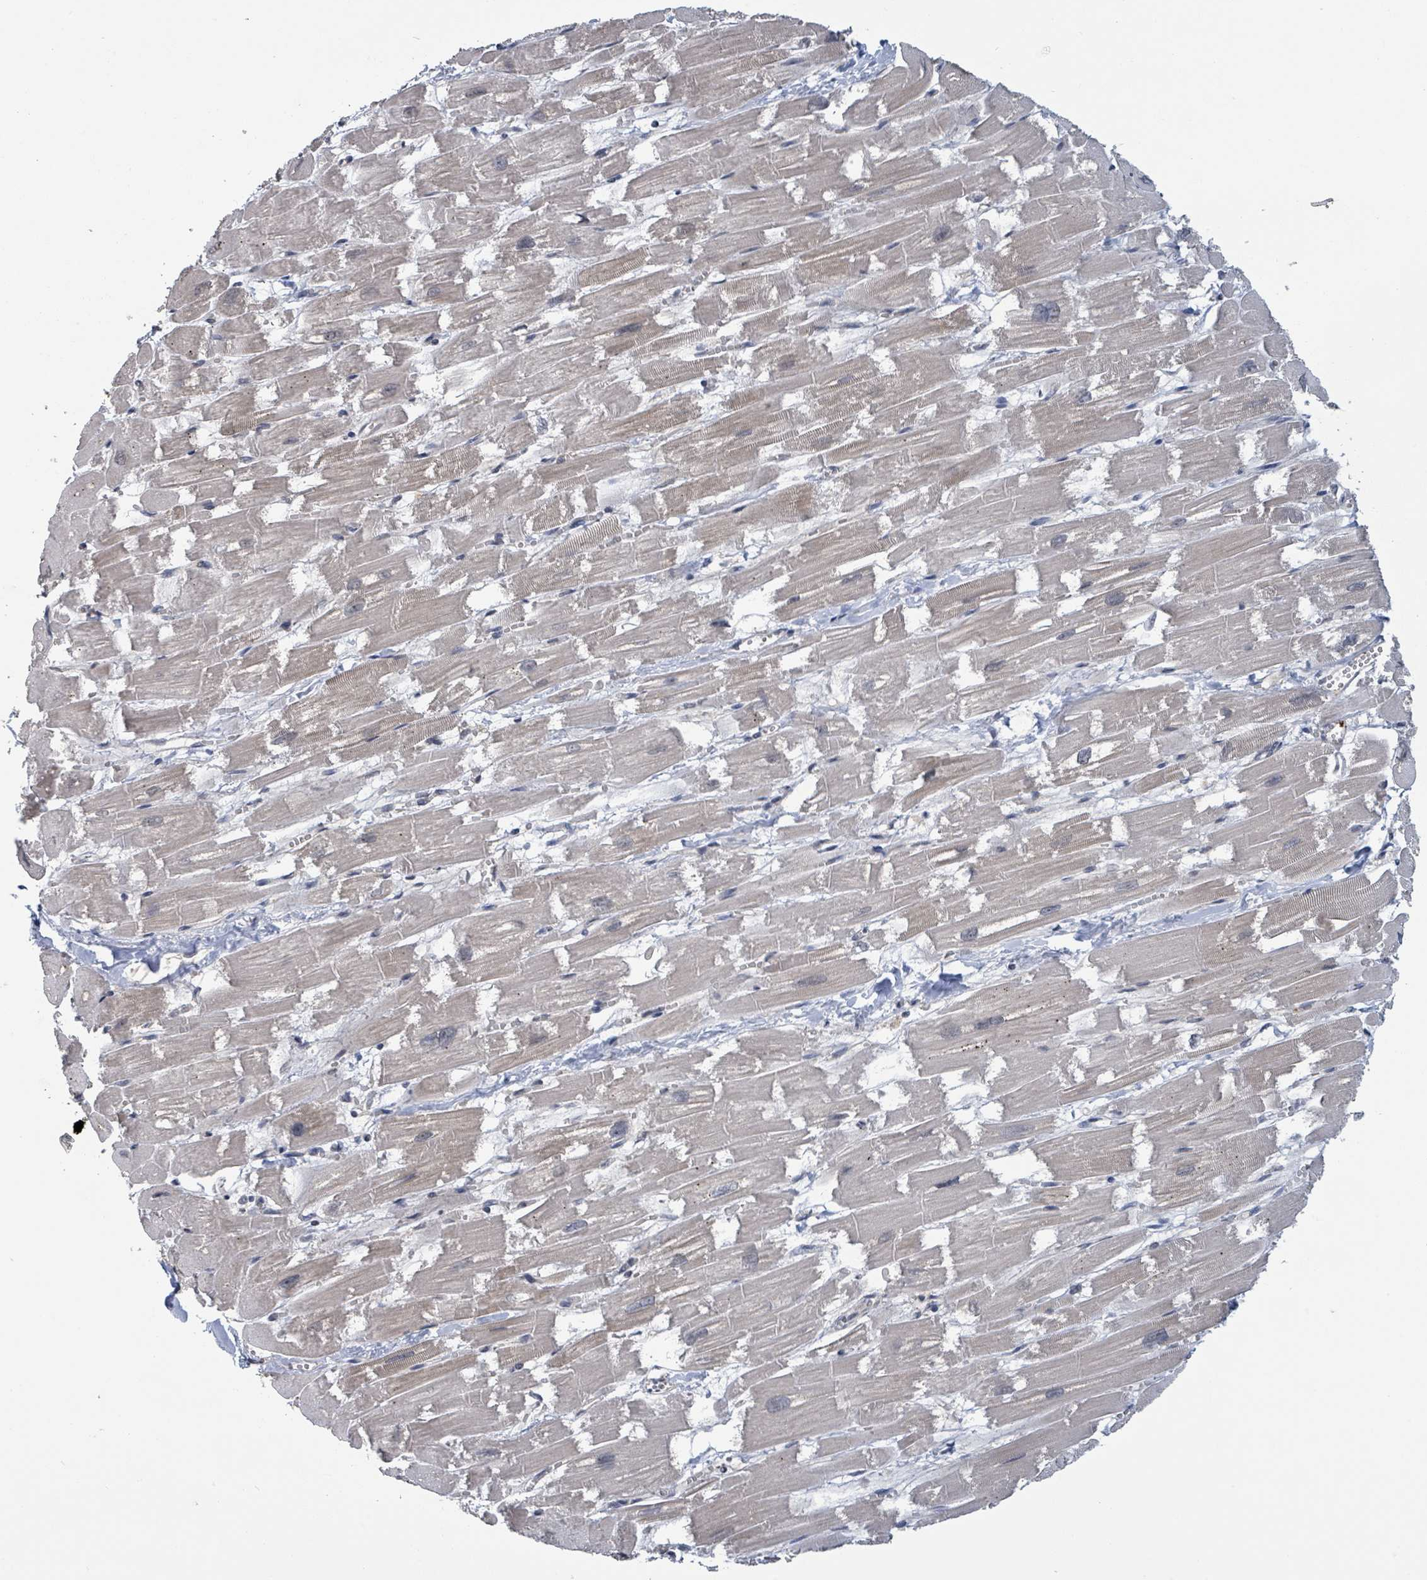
{"staining": {"intensity": "moderate", "quantity": "25%-75%", "location": "cytoplasmic/membranous,nuclear"}, "tissue": "heart muscle", "cell_type": "Cardiomyocytes", "image_type": "normal", "snomed": [{"axis": "morphology", "description": "Normal tissue, NOS"}, {"axis": "topography", "description": "Heart"}], "caption": "Immunohistochemistry image of unremarkable heart muscle: heart muscle stained using immunohistochemistry displays medium levels of moderate protein expression localized specifically in the cytoplasmic/membranous,nuclear of cardiomyocytes, appearing as a cytoplasmic/membranous,nuclear brown color.", "gene": "ZBTB14", "patient": {"sex": "male", "age": 54}}